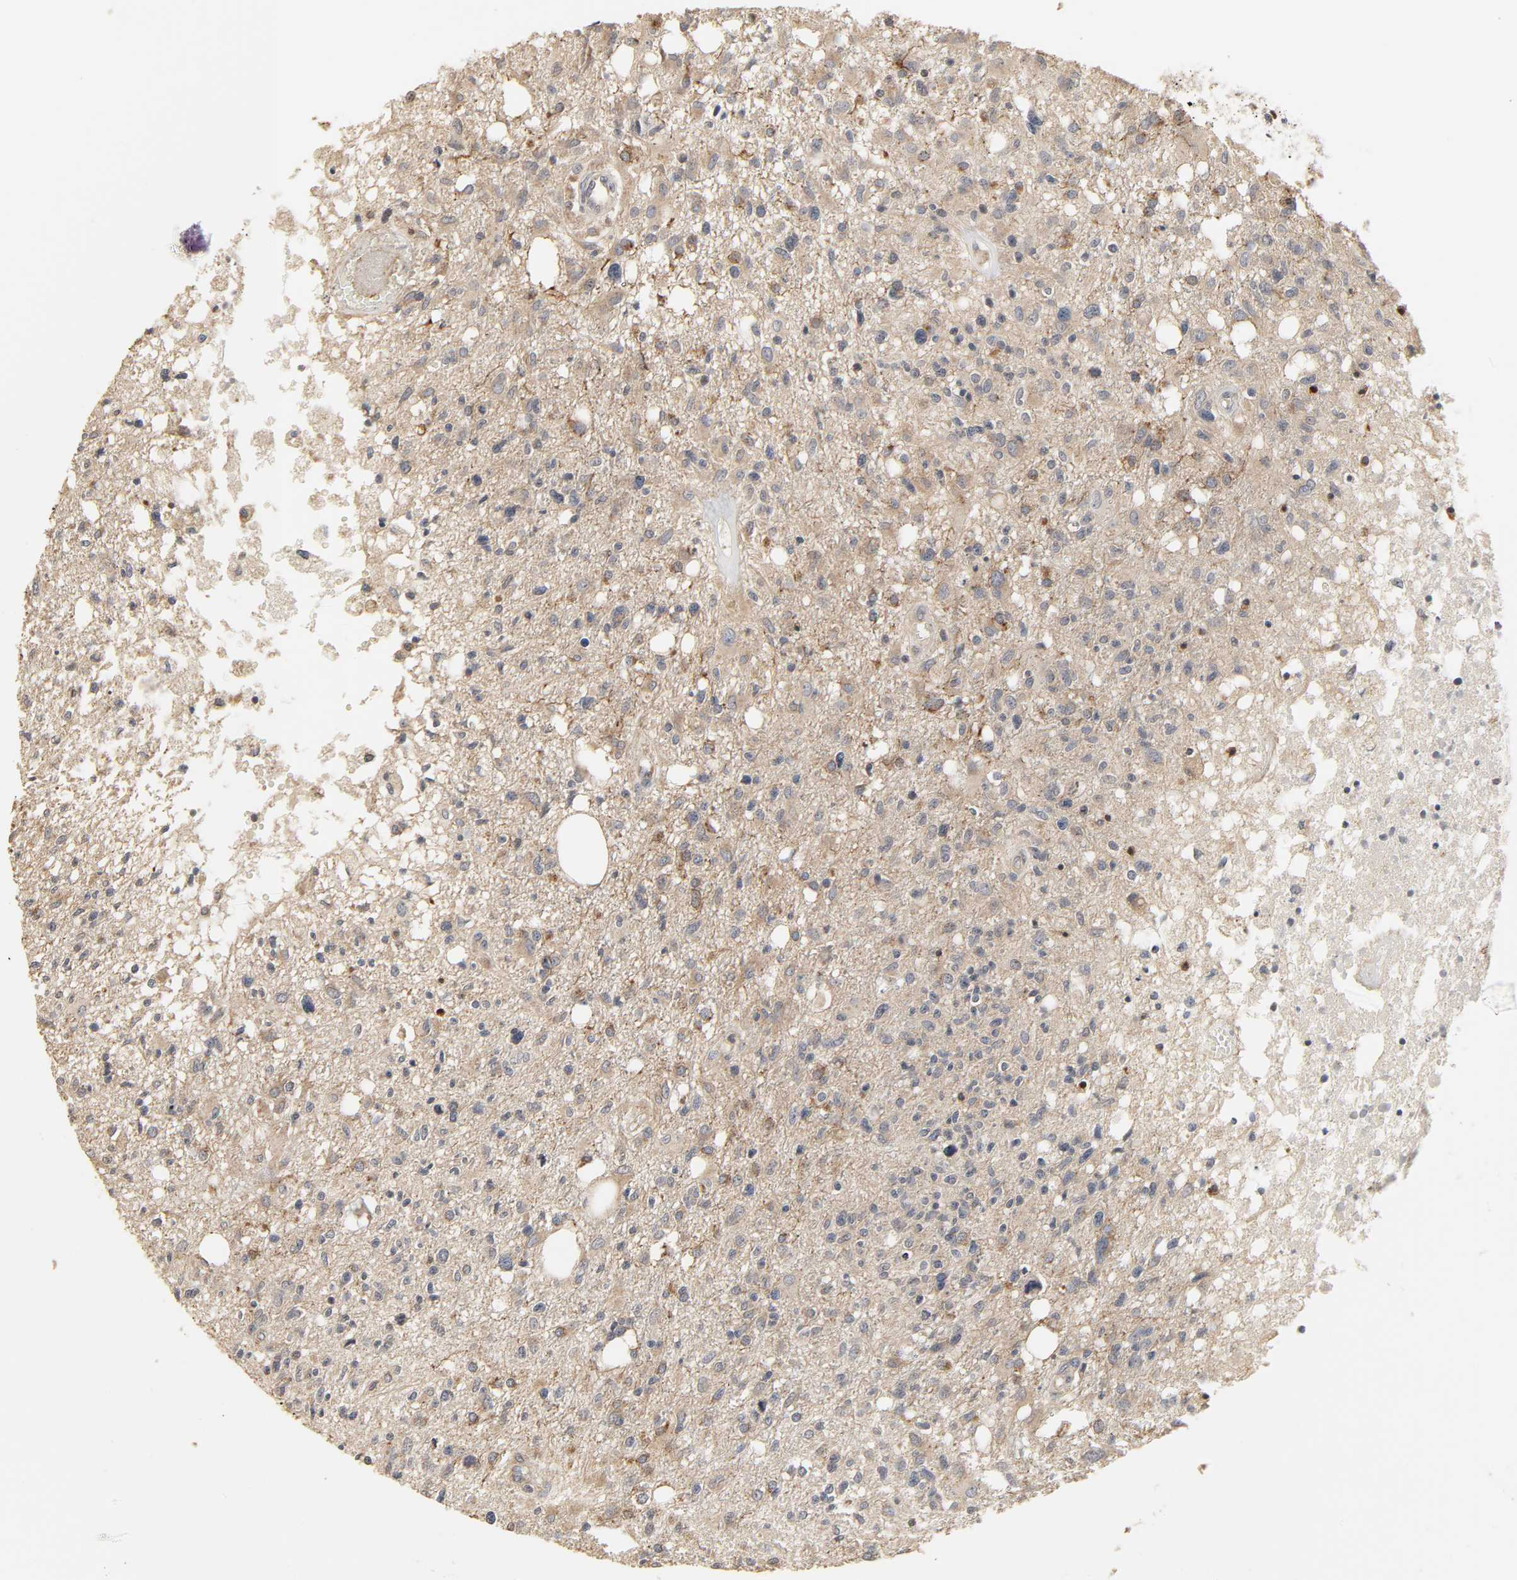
{"staining": {"intensity": "weak", "quantity": ">75%", "location": "cytoplasmic/membranous"}, "tissue": "glioma", "cell_type": "Tumor cells", "image_type": "cancer", "snomed": [{"axis": "morphology", "description": "Glioma, malignant, High grade"}, {"axis": "topography", "description": "Cerebral cortex"}], "caption": "IHC histopathology image of glioma stained for a protein (brown), which demonstrates low levels of weak cytoplasmic/membranous staining in approximately >75% of tumor cells.", "gene": "CLEC4E", "patient": {"sex": "male", "age": 76}}